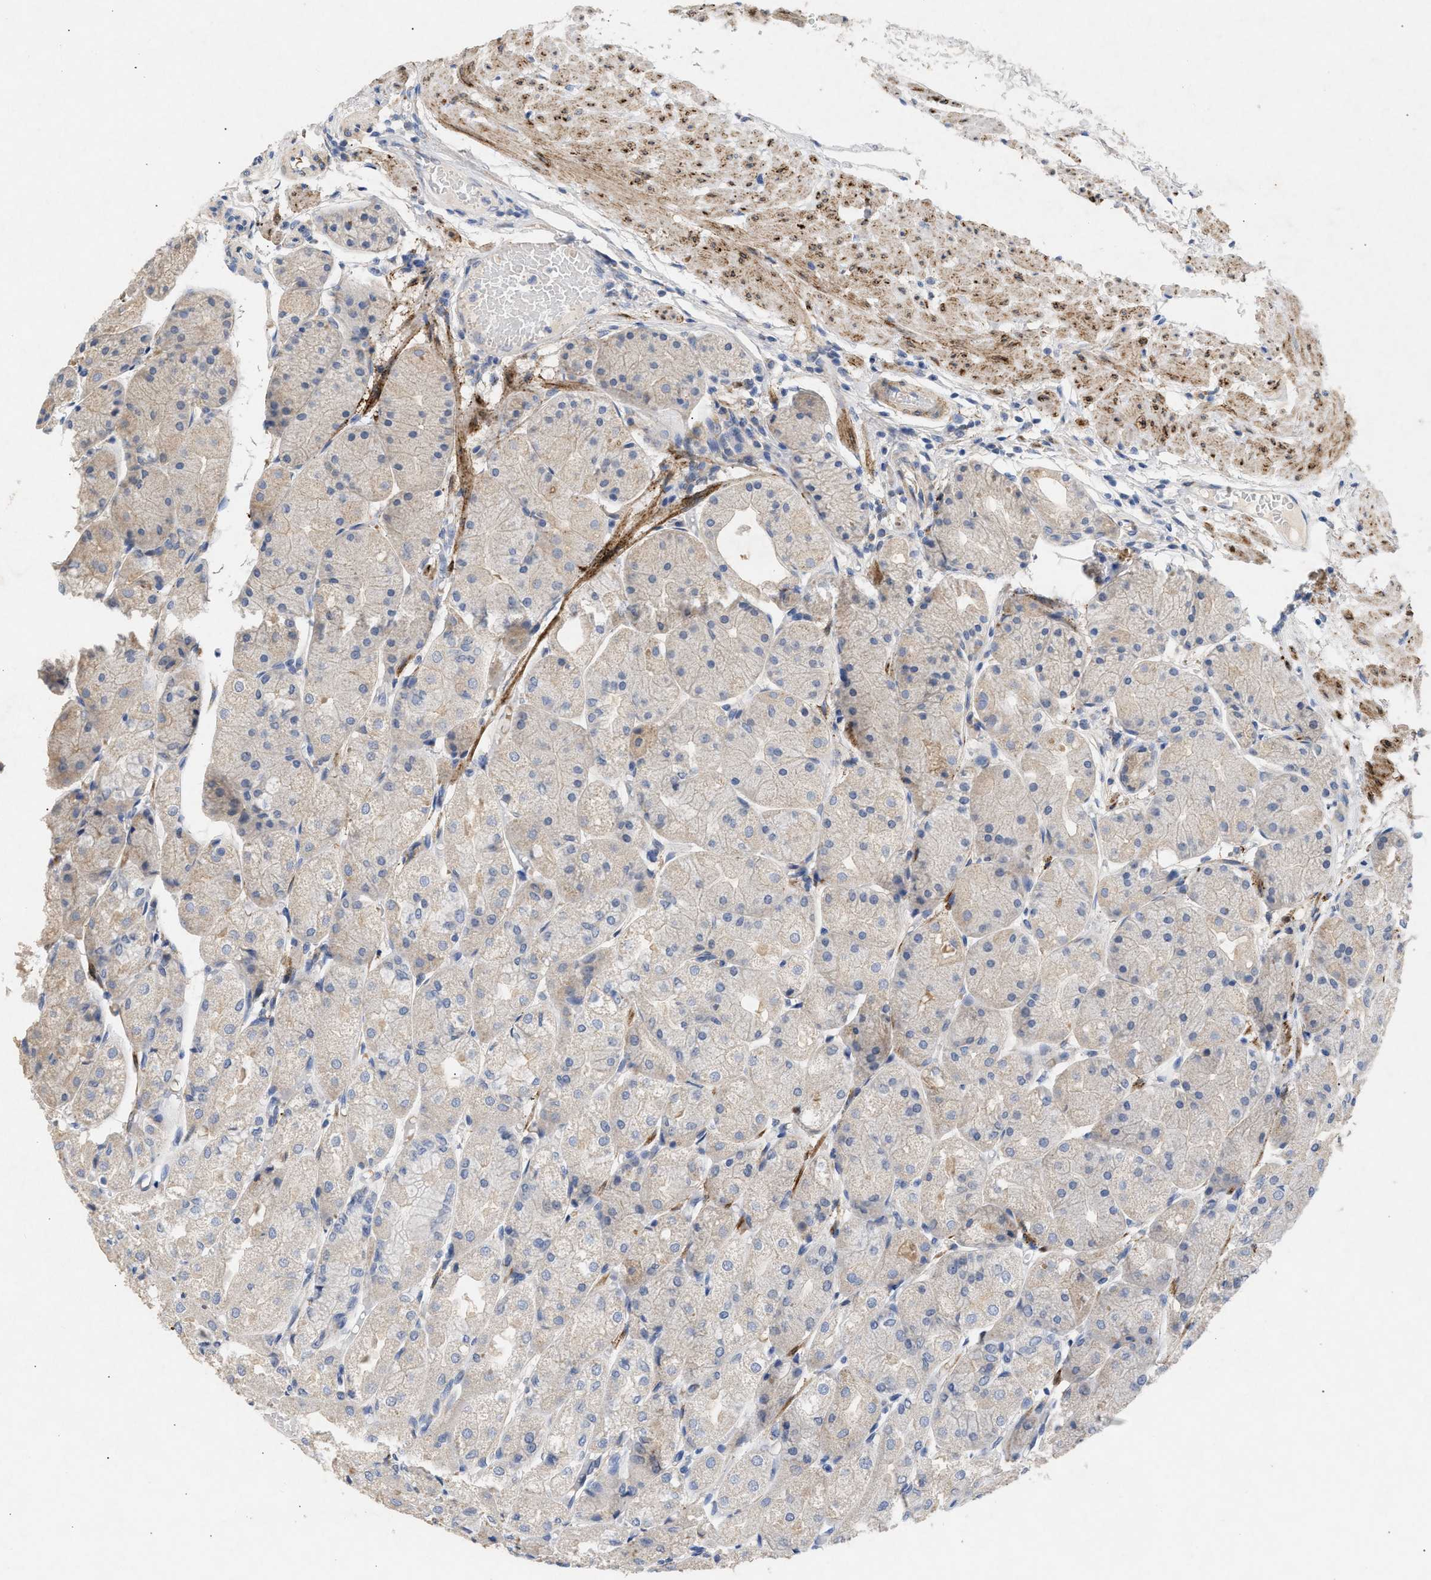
{"staining": {"intensity": "weak", "quantity": "<25%", "location": "cytoplasmic/membranous"}, "tissue": "stomach", "cell_type": "Glandular cells", "image_type": "normal", "snomed": [{"axis": "morphology", "description": "Normal tissue, NOS"}, {"axis": "topography", "description": "Stomach, upper"}], "caption": "Human stomach stained for a protein using immunohistochemistry demonstrates no staining in glandular cells.", "gene": "SELENOM", "patient": {"sex": "male", "age": 72}}